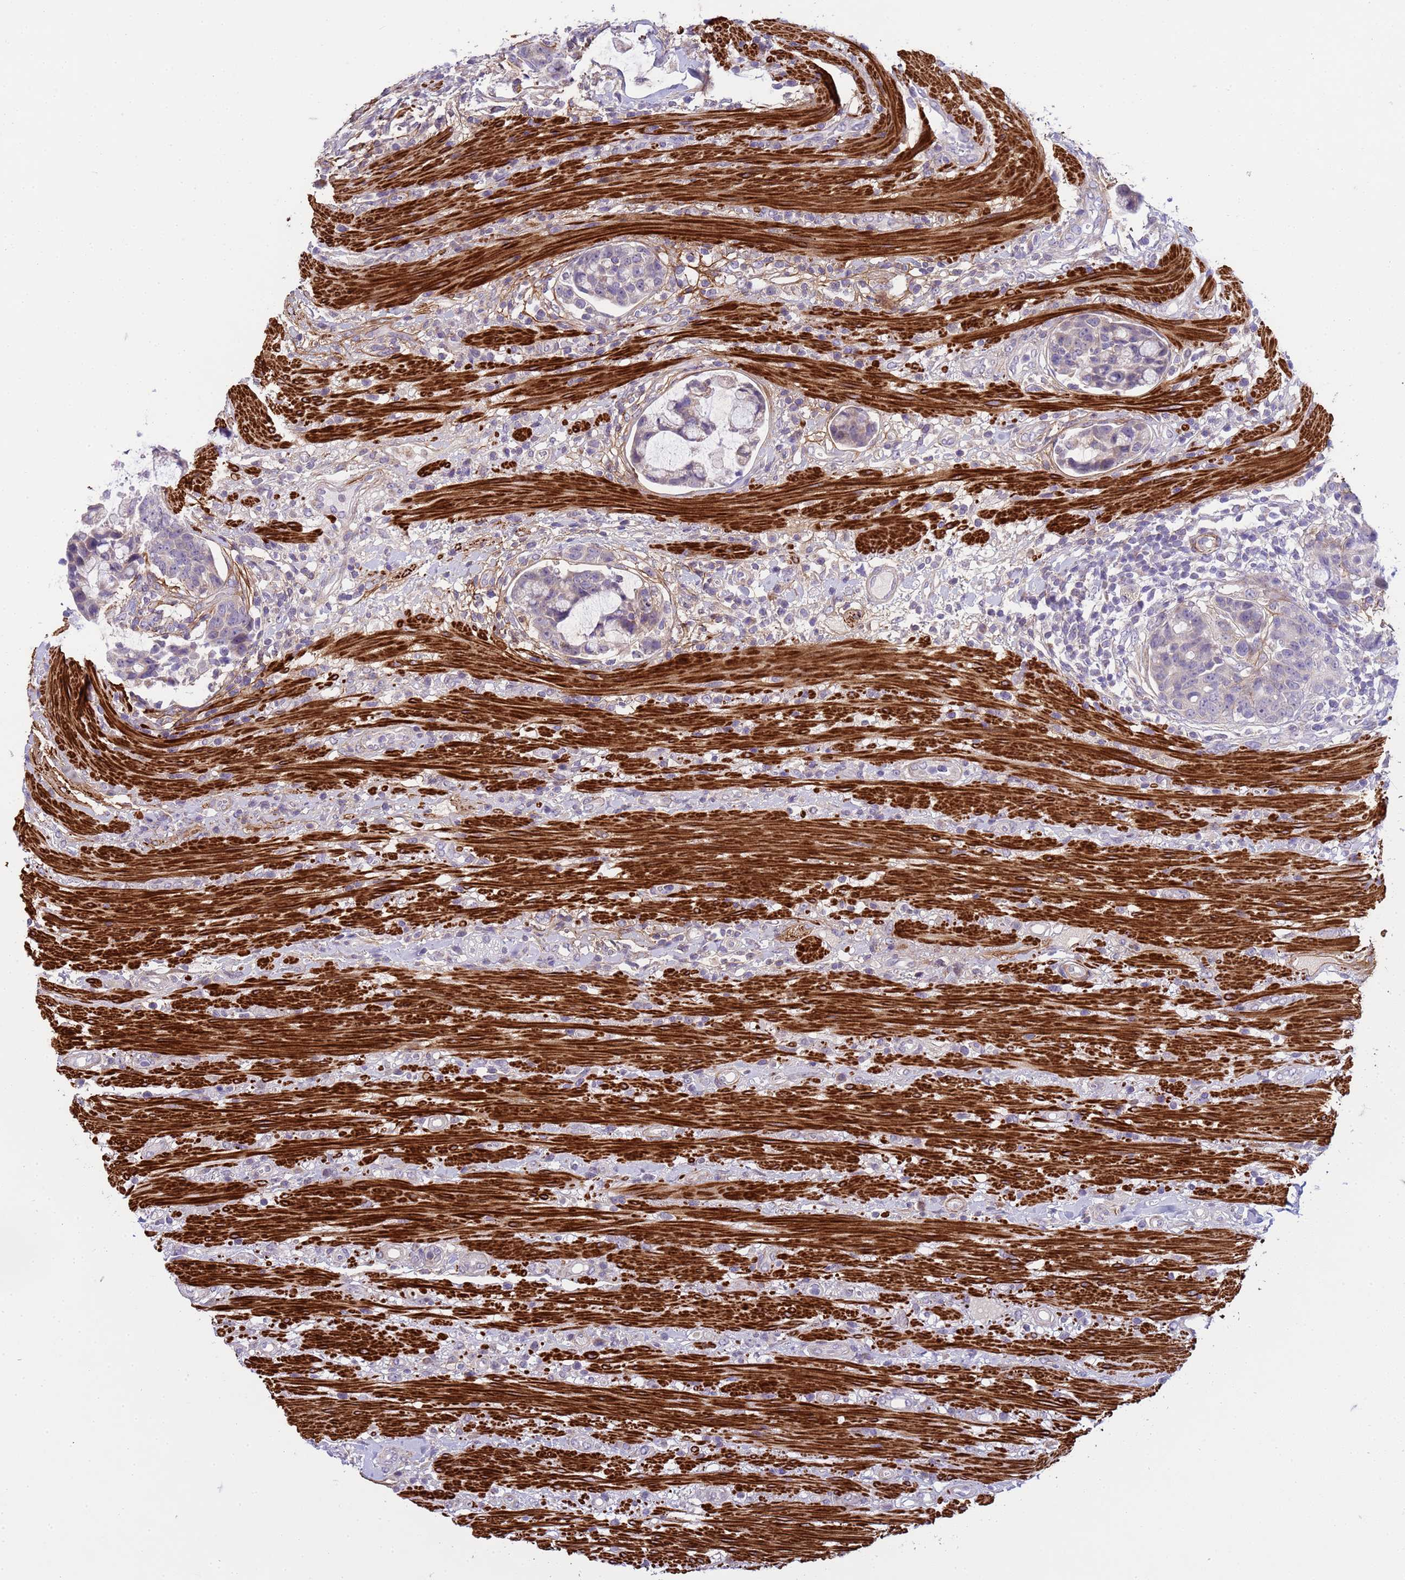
{"staining": {"intensity": "negative", "quantity": "none", "location": "none"}, "tissue": "colorectal cancer", "cell_type": "Tumor cells", "image_type": "cancer", "snomed": [{"axis": "morphology", "description": "Adenocarcinoma, NOS"}, {"axis": "topography", "description": "Colon"}], "caption": "Adenocarcinoma (colorectal) stained for a protein using immunohistochemistry (IHC) displays no positivity tumor cells.", "gene": "P2RX7", "patient": {"sex": "female", "age": 82}}